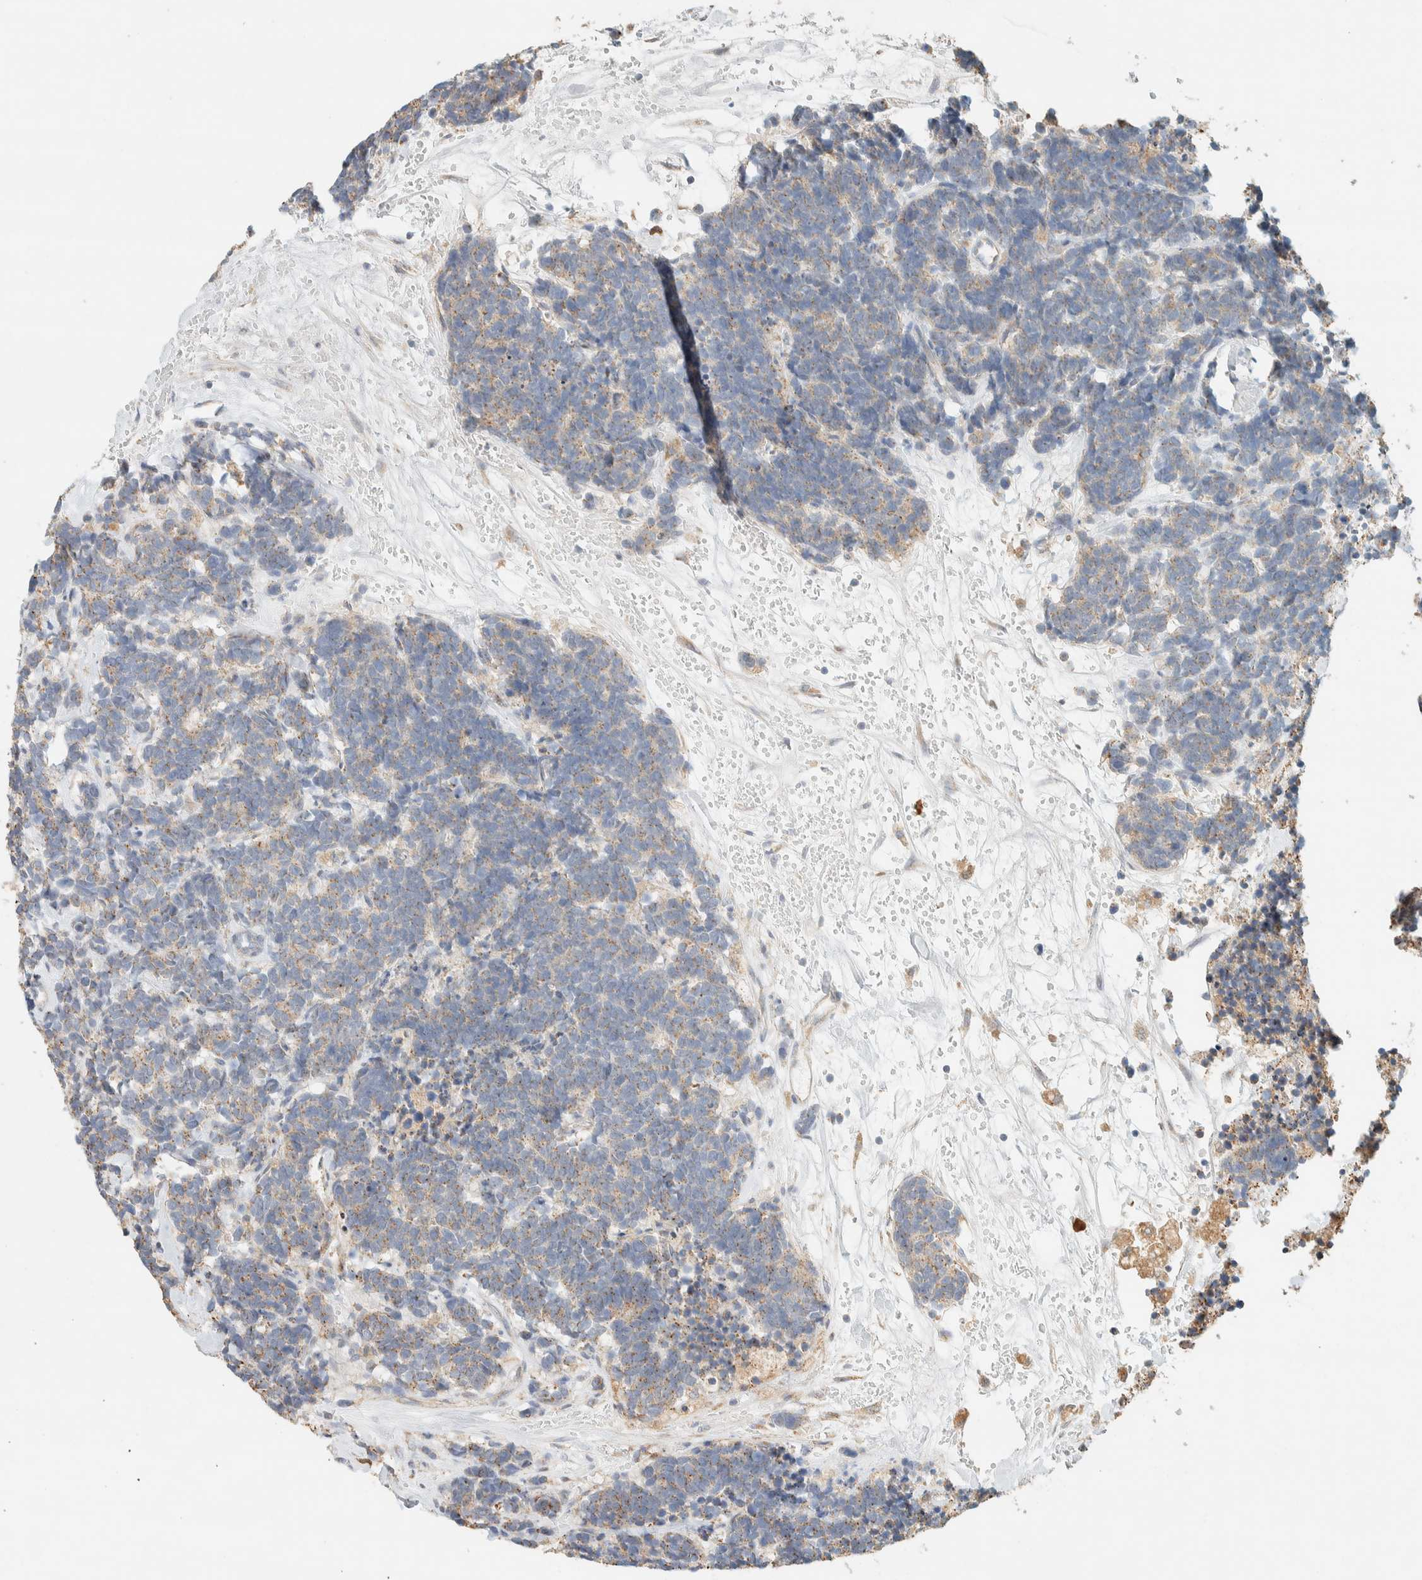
{"staining": {"intensity": "weak", "quantity": ">75%", "location": "cytoplasmic/membranous"}, "tissue": "carcinoid", "cell_type": "Tumor cells", "image_type": "cancer", "snomed": [{"axis": "morphology", "description": "Carcinoma, NOS"}, {"axis": "morphology", "description": "Carcinoid, malignant, NOS"}, {"axis": "topography", "description": "Urinary bladder"}], "caption": "Tumor cells exhibit weak cytoplasmic/membranous staining in approximately >75% of cells in carcinoid (malignant). The protein is stained brown, and the nuclei are stained in blue (DAB IHC with brightfield microscopy, high magnification).", "gene": "TTC3", "patient": {"sex": "male", "age": 57}}